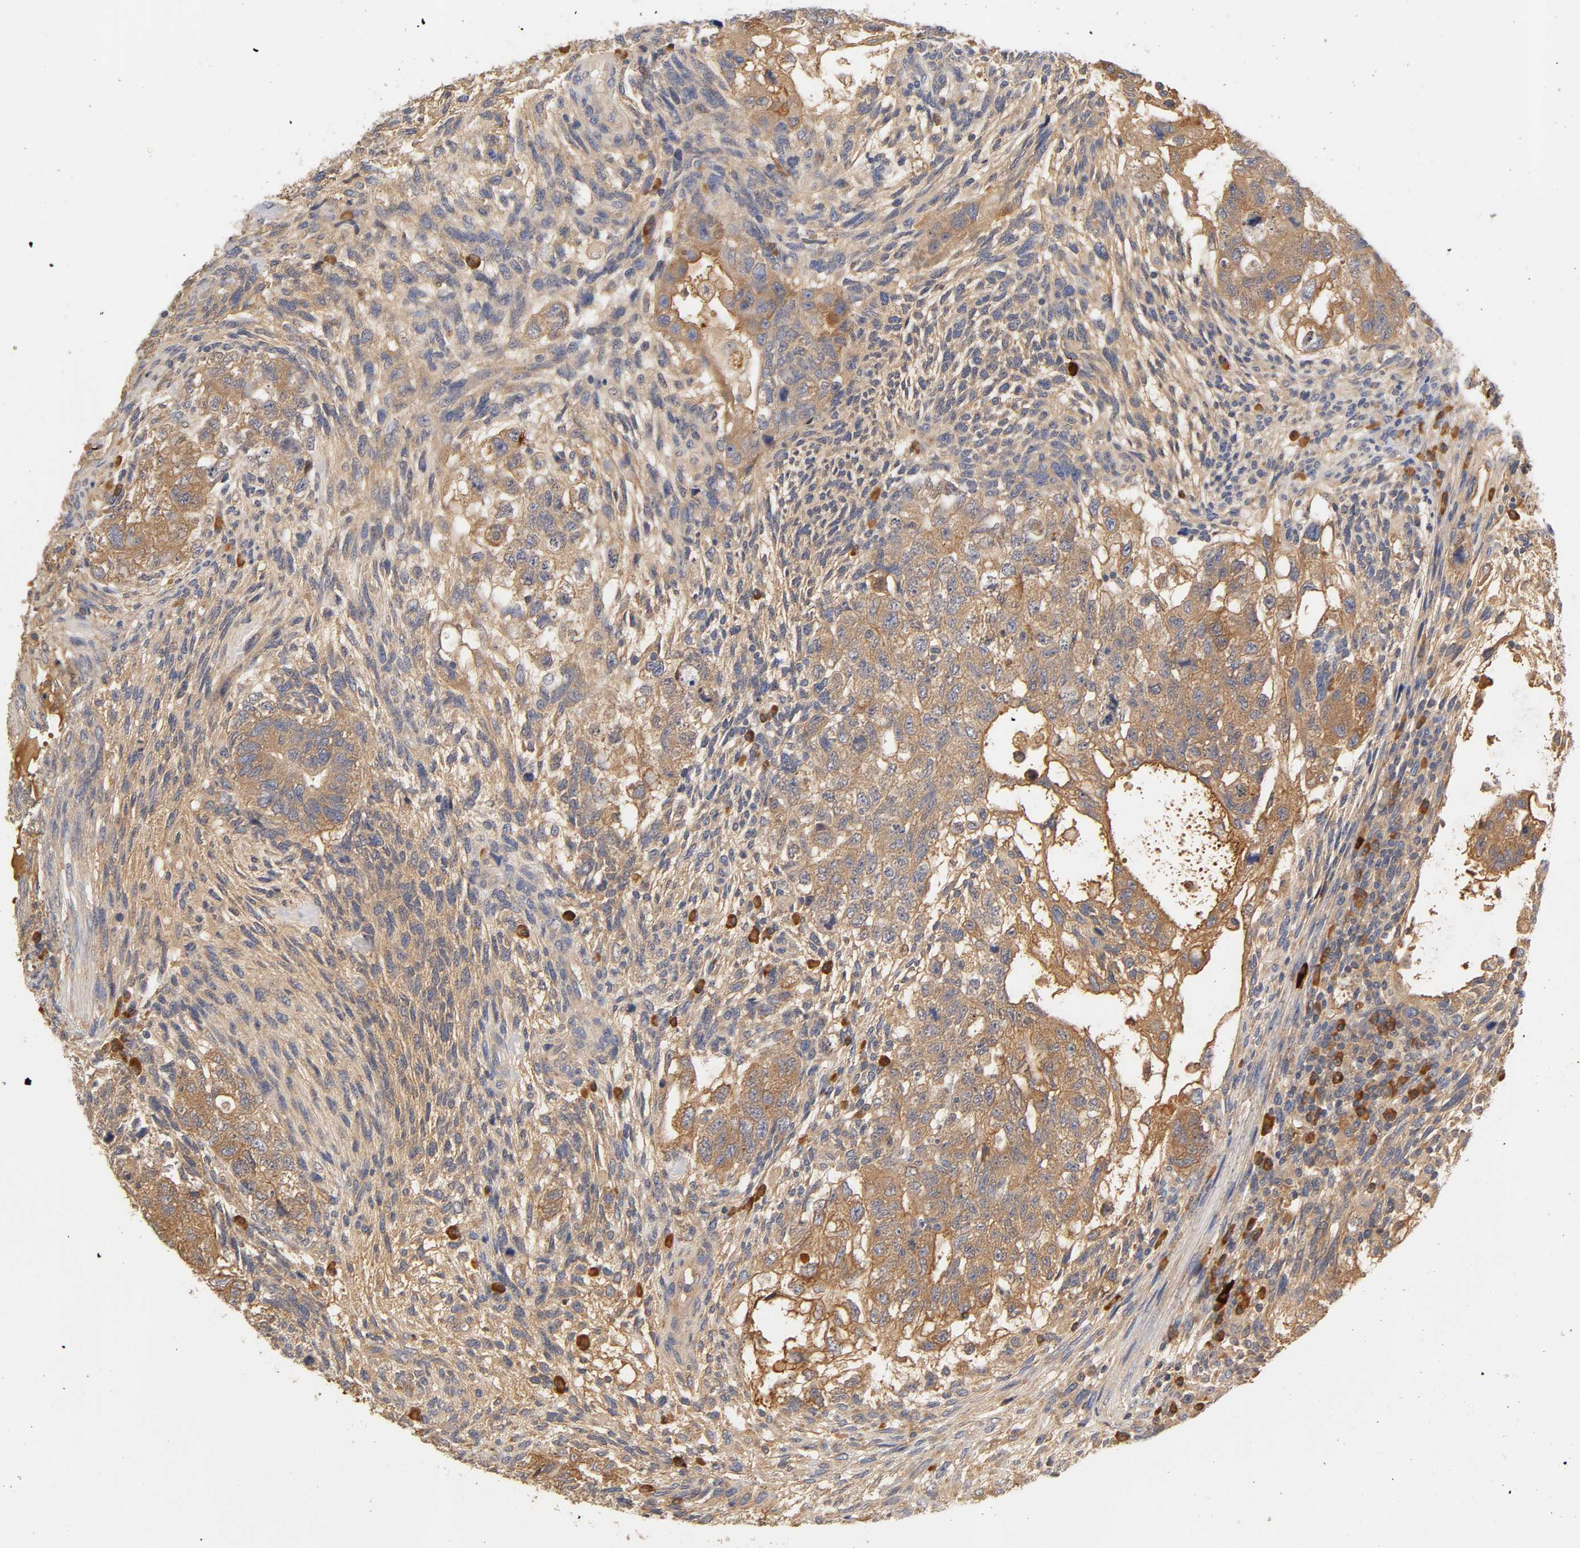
{"staining": {"intensity": "moderate", "quantity": ">75%", "location": "cytoplasmic/membranous"}, "tissue": "testis cancer", "cell_type": "Tumor cells", "image_type": "cancer", "snomed": [{"axis": "morphology", "description": "Normal tissue, NOS"}, {"axis": "morphology", "description": "Carcinoma, Embryonal, NOS"}, {"axis": "topography", "description": "Testis"}], "caption": "A high-resolution micrograph shows immunohistochemistry staining of testis cancer (embryonal carcinoma), which demonstrates moderate cytoplasmic/membranous staining in approximately >75% of tumor cells.", "gene": "RPS29", "patient": {"sex": "male", "age": 36}}